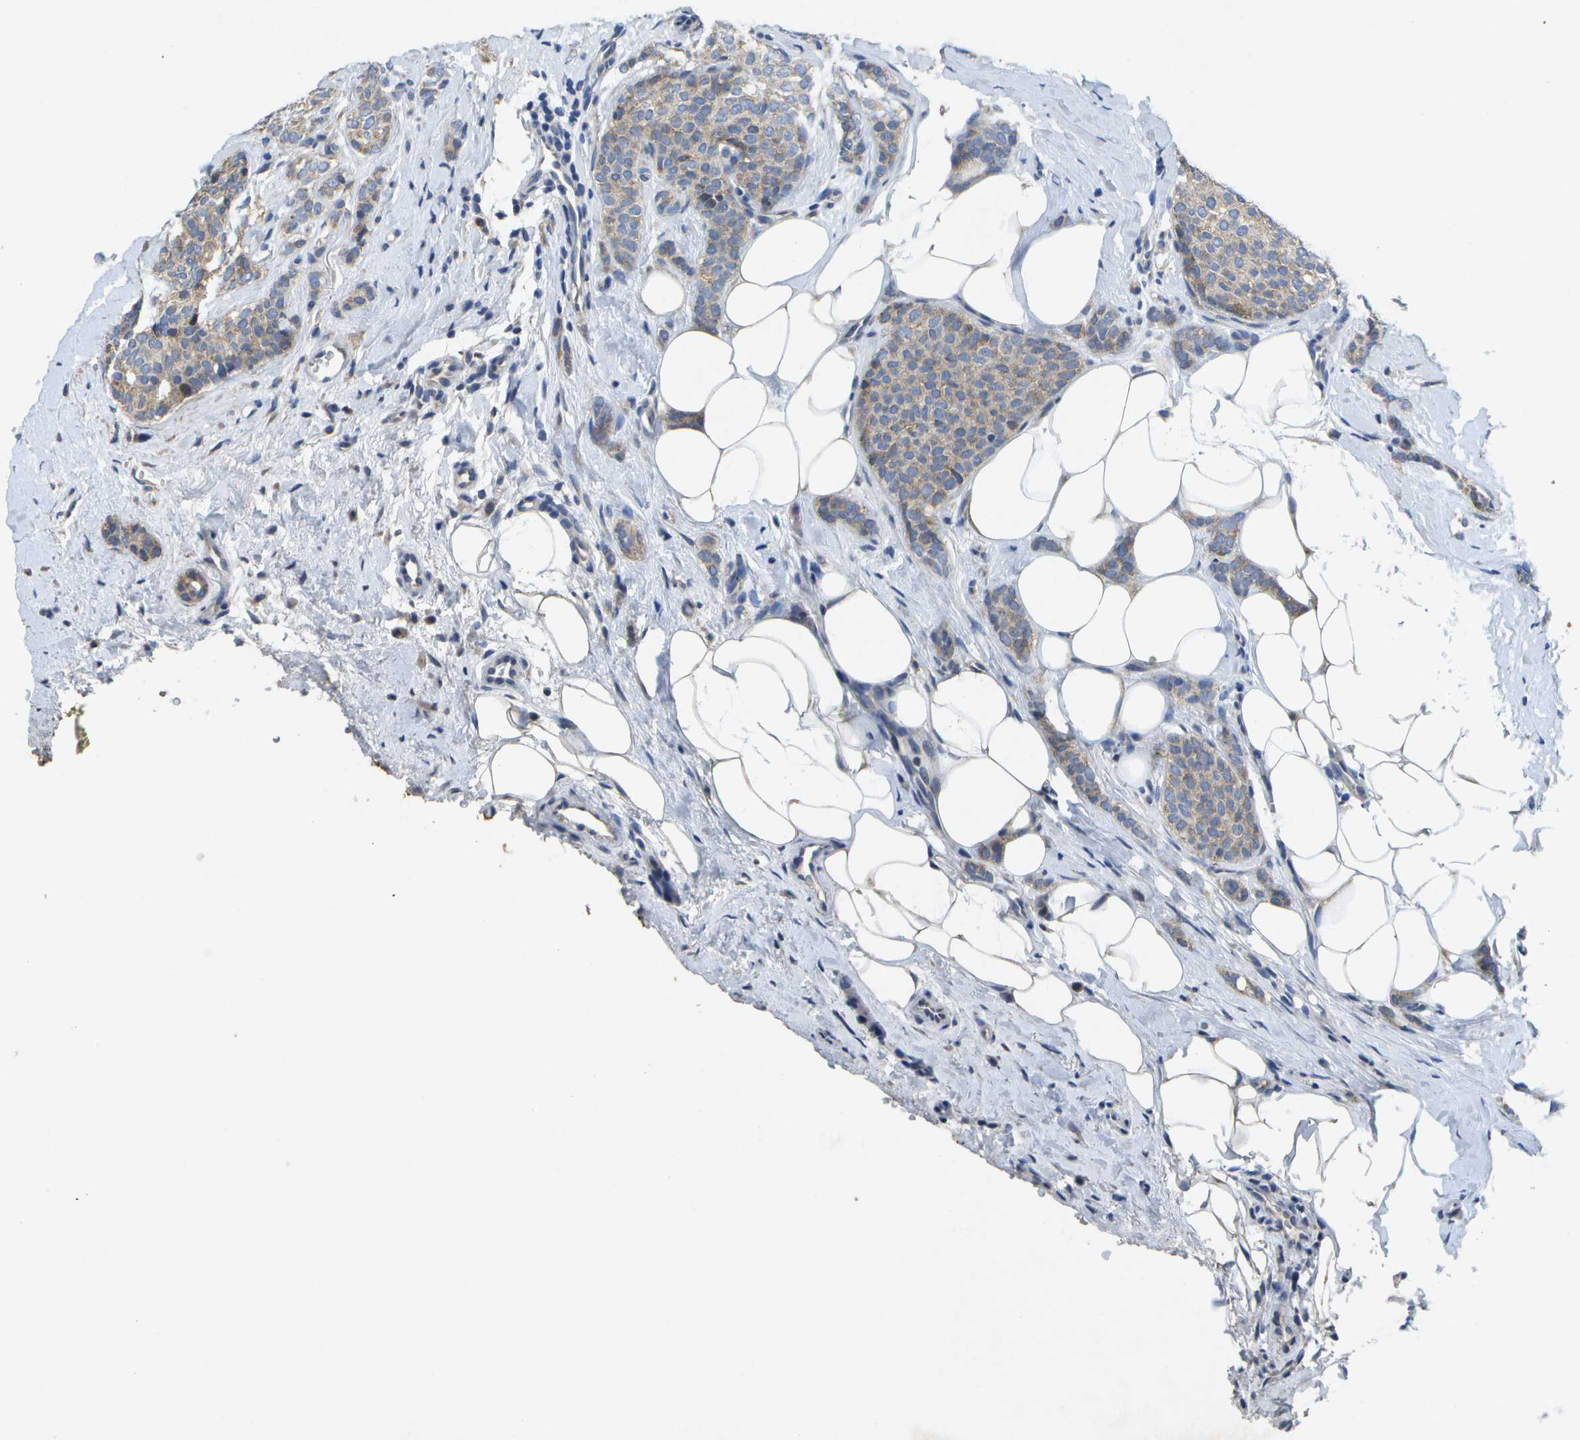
{"staining": {"intensity": "weak", "quantity": ">75%", "location": "cytoplasmic/membranous"}, "tissue": "breast cancer", "cell_type": "Tumor cells", "image_type": "cancer", "snomed": [{"axis": "morphology", "description": "Lobular carcinoma"}, {"axis": "topography", "description": "Skin"}, {"axis": "topography", "description": "Breast"}], "caption": "IHC photomicrograph of breast cancer stained for a protein (brown), which shows low levels of weak cytoplasmic/membranous expression in about >75% of tumor cells.", "gene": "KDELR1", "patient": {"sex": "female", "age": 46}}